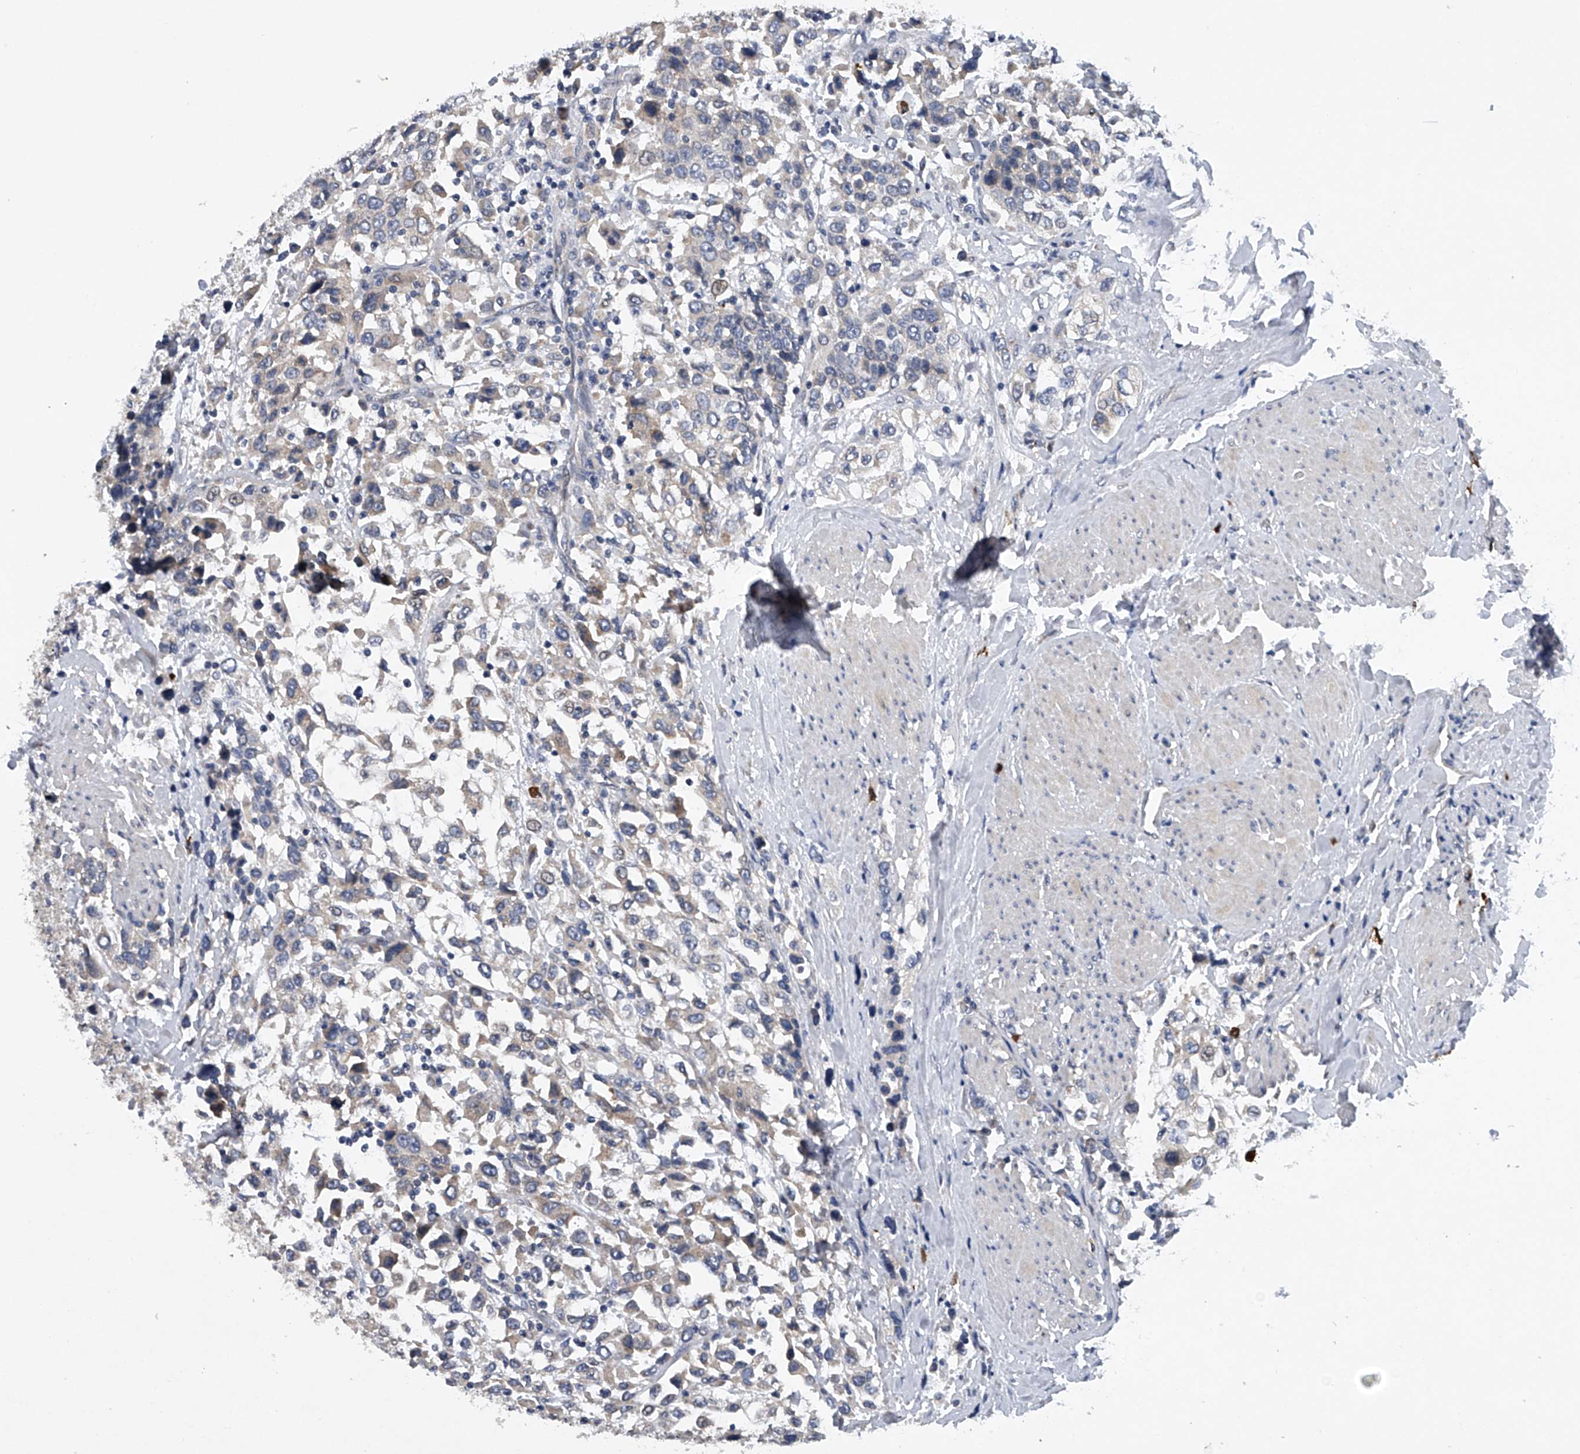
{"staining": {"intensity": "weak", "quantity": "<25%", "location": "cytoplasmic/membranous"}, "tissue": "urothelial cancer", "cell_type": "Tumor cells", "image_type": "cancer", "snomed": [{"axis": "morphology", "description": "Urothelial carcinoma, High grade"}, {"axis": "topography", "description": "Urinary bladder"}], "caption": "IHC image of human high-grade urothelial carcinoma stained for a protein (brown), which displays no positivity in tumor cells. Nuclei are stained in blue.", "gene": "RNF5", "patient": {"sex": "female", "age": 80}}